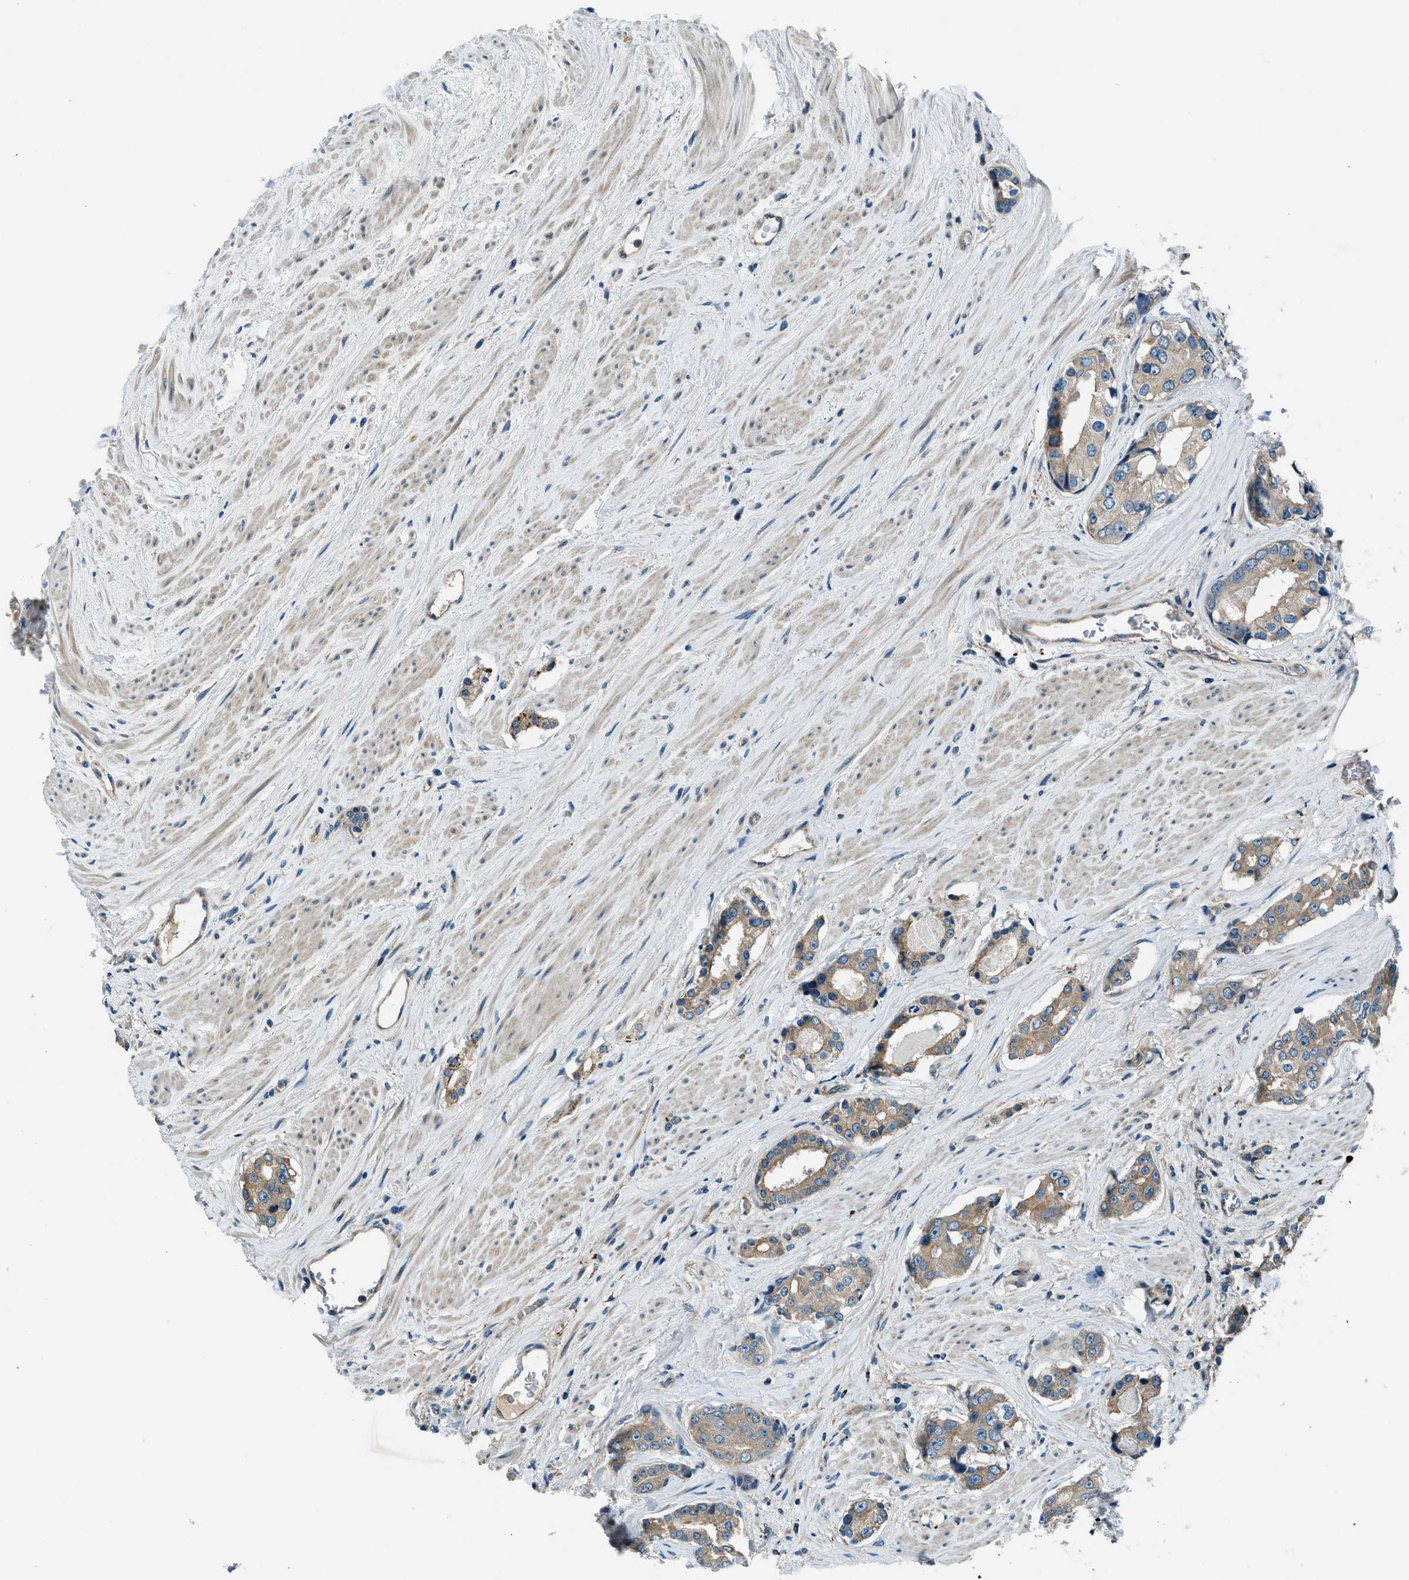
{"staining": {"intensity": "weak", "quantity": ">75%", "location": "cytoplasmic/membranous"}, "tissue": "prostate cancer", "cell_type": "Tumor cells", "image_type": "cancer", "snomed": [{"axis": "morphology", "description": "Adenocarcinoma, High grade"}, {"axis": "topography", "description": "Prostate"}], "caption": "Immunohistochemical staining of human prostate cancer (adenocarcinoma (high-grade)) reveals low levels of weak cytoplasmic/membranous positivity in approximately >75% of tumor cells.", "gene": "SLC19A2", "patient": {"sex": "male", "age": 71}}